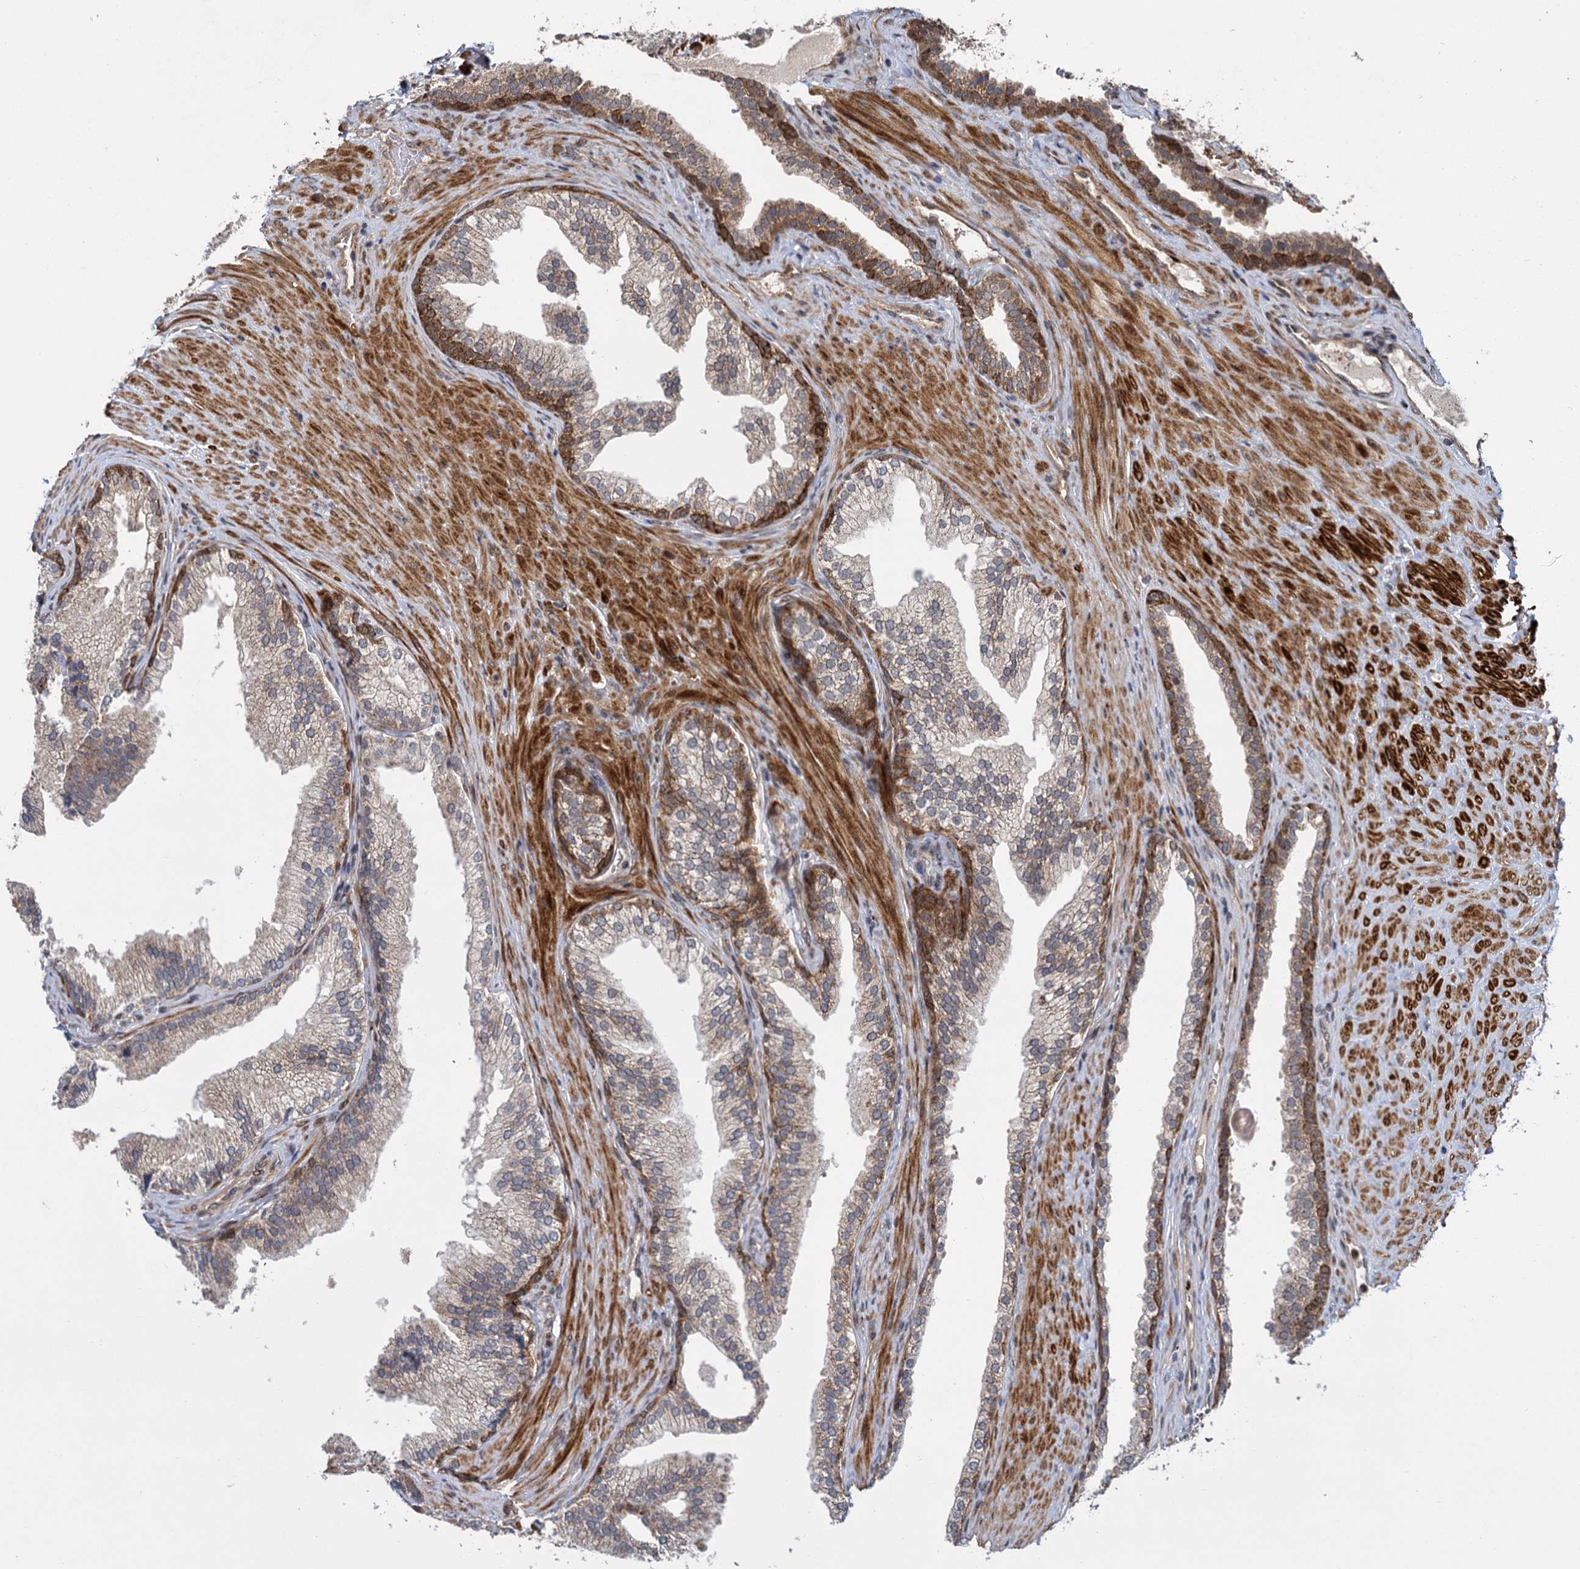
{"staining": {"intensity": "strong", "quantity": "25%-75%", "location": "cytoplasmic/membranous,nuclear"}, "tissue": "prostate", "cell_type": "Glandular cells", "image_type": "normal", "snomed": [{"axis": "morphology", "description": "Normal tissue, NOS"}, {"axis": "topography", "description": "Prostate"}], "caption": "This photomicrograph demonstrates immunohistochemistry (IHC) staining of normal human prostate, with high strong cytoplasmic/membranous,nuclear positivity in about 25%-75% of glandular cells.", "gene": "GAL3ST4", "patient": {"sex": "male", "age": 76}}